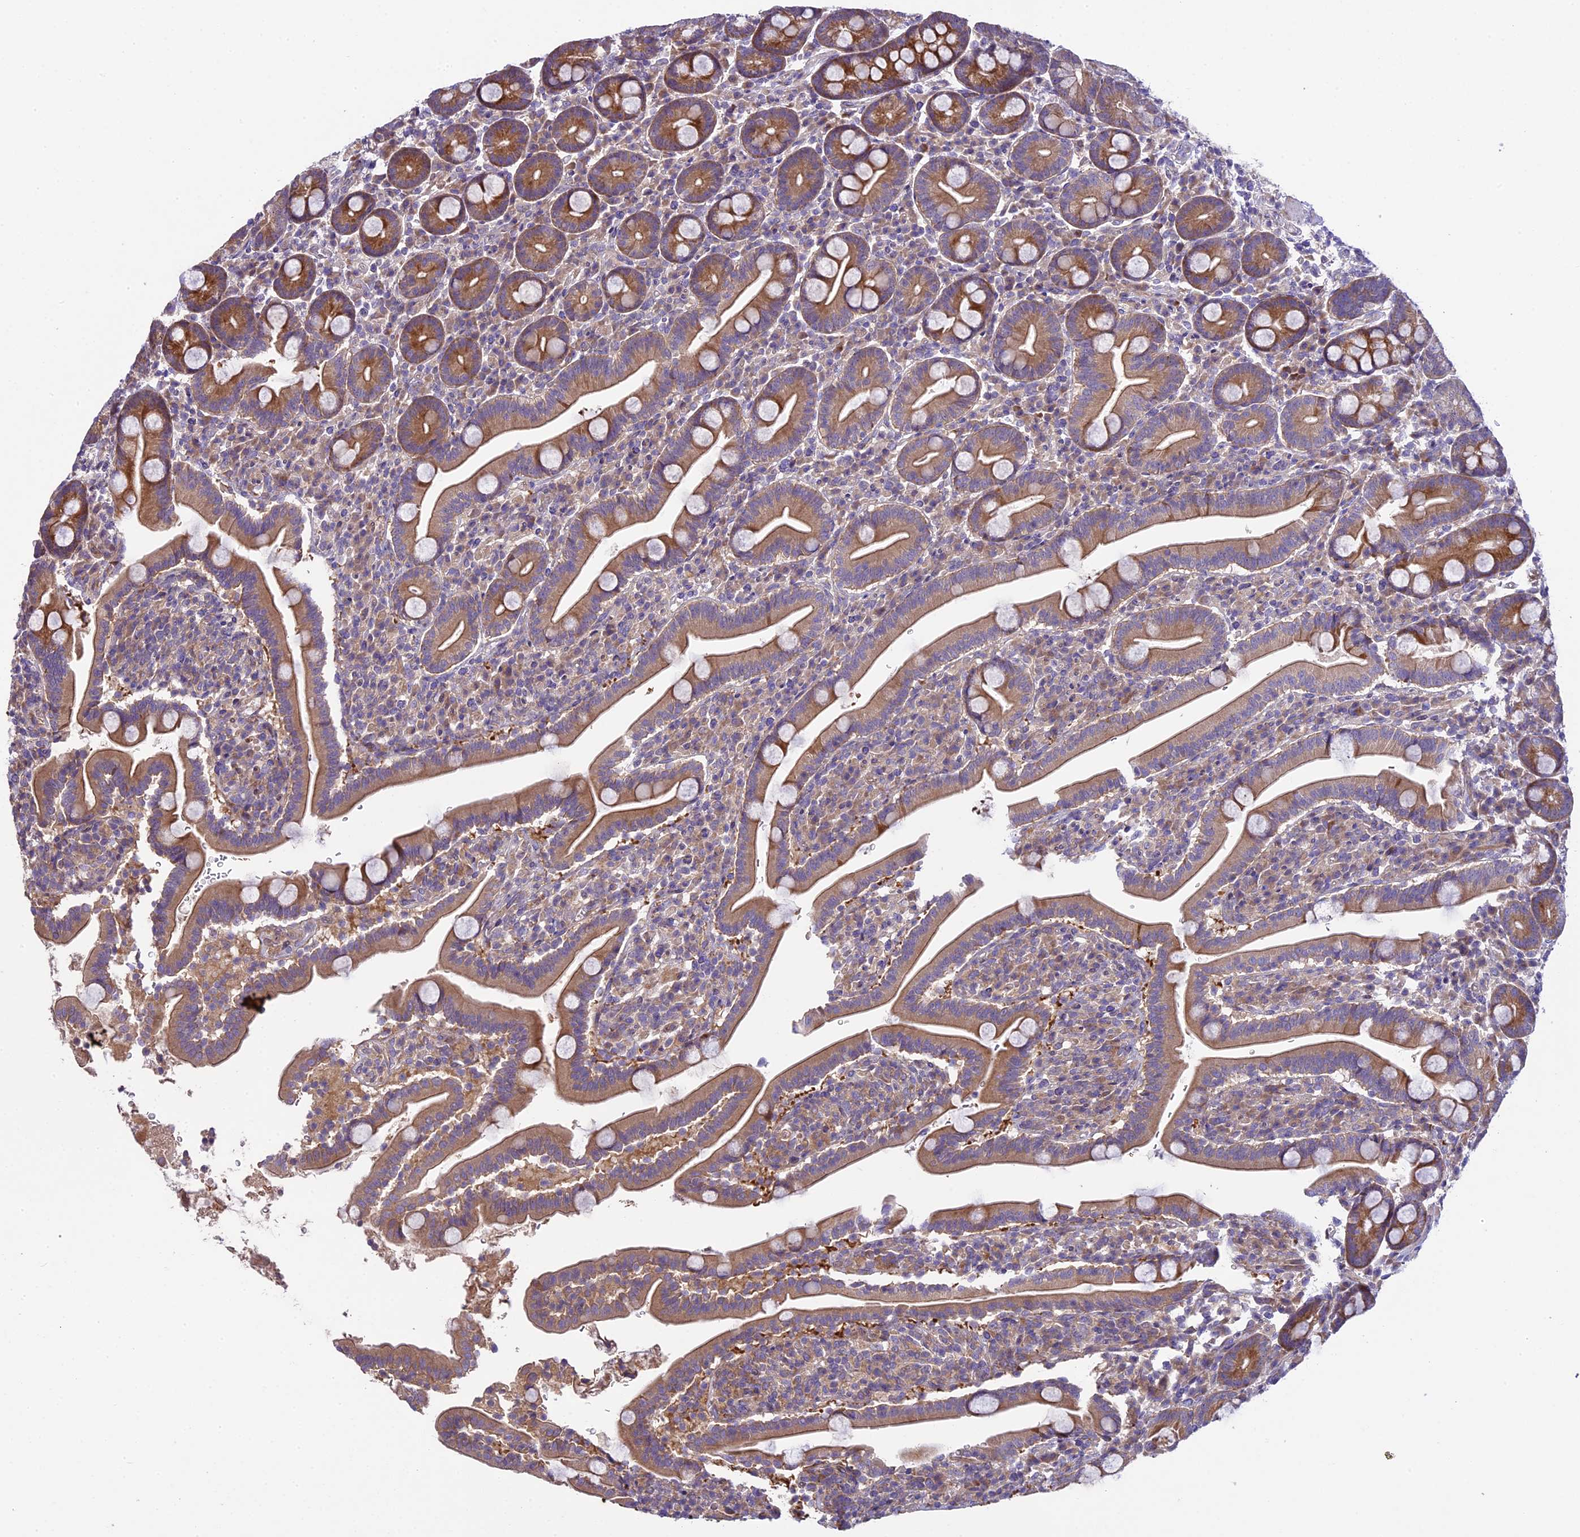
{"staining": {"intensity": "moderate", "quantity": ">75%", "location": "cytoplasmic/membranous"}, "tissue": "duodenum", "cell_type": "Glandular cells", "image_type": "normal", "snomed": [{"axis": "morphology", "description": "Normal tissue, NOS"}, {"axis": "topography", "description": "Duodenum"}], "caption": "This histopathology image shows IHC staining of benign duodenum, with medium moderate cytoplasmic/membranous staining in approximately >75% of glandular cells.", "gene": "SPIRE1", "patient": {"sex": "male", "age": 35}}